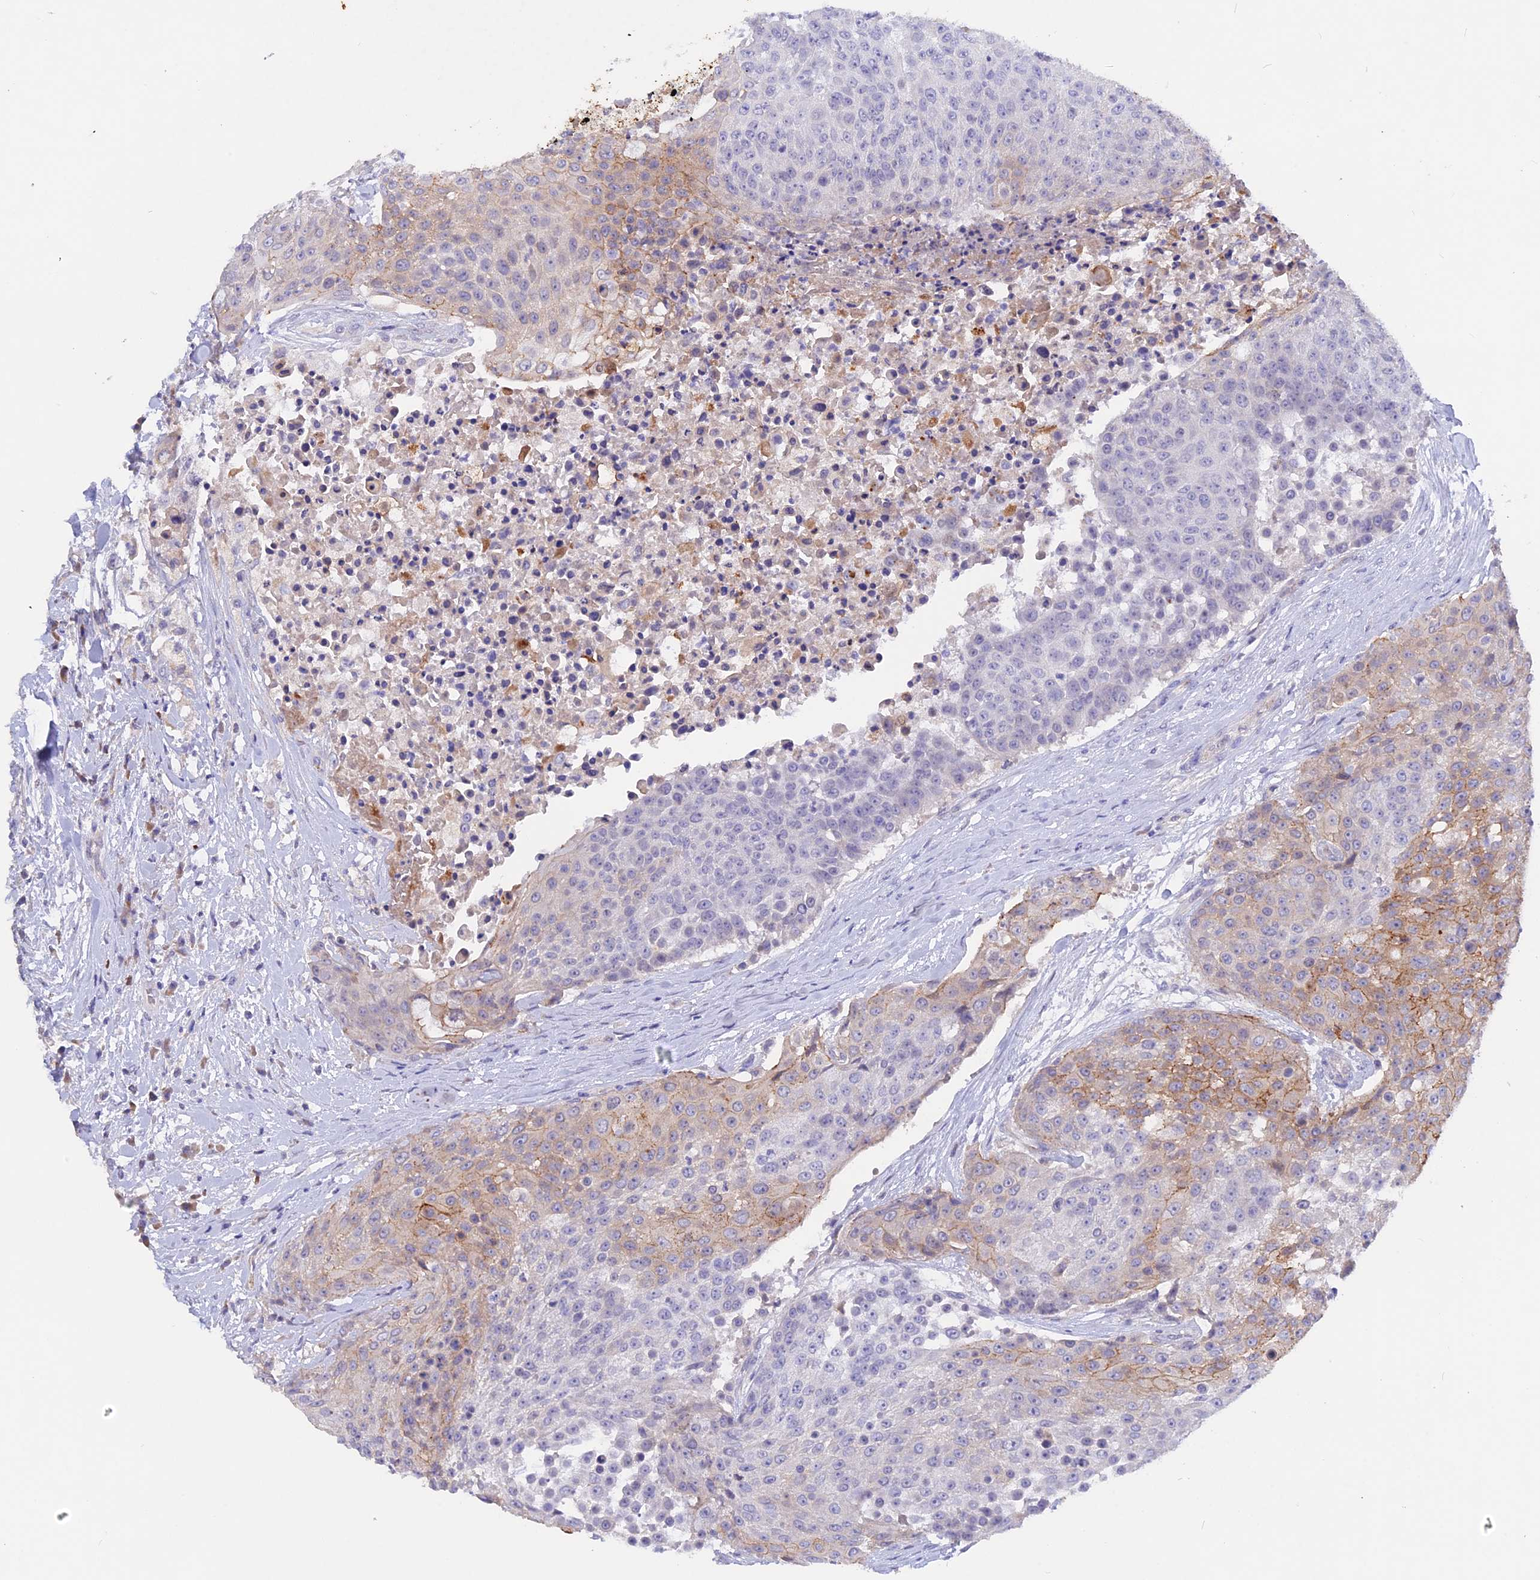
{"staining": {"intensity": "moderate", "quantity": "<25%", "location": "cytoplasmic/membranous"}, "tissue": "urothelial cancer", "cell_type": "Tumor cells", "image_type": "cancer", "snomed": [{"axis": "morphology", "description": "Urothelial carcinoma, High grade"}, {"axis": "topography", "description": "Urinary bladder"}], "caption": "Human urothelial cancer stained with a protein marker demonstrates moderate staining in tumor cells.", "gene": "GK5", "patient": {"sex": "female", "age": 63}}